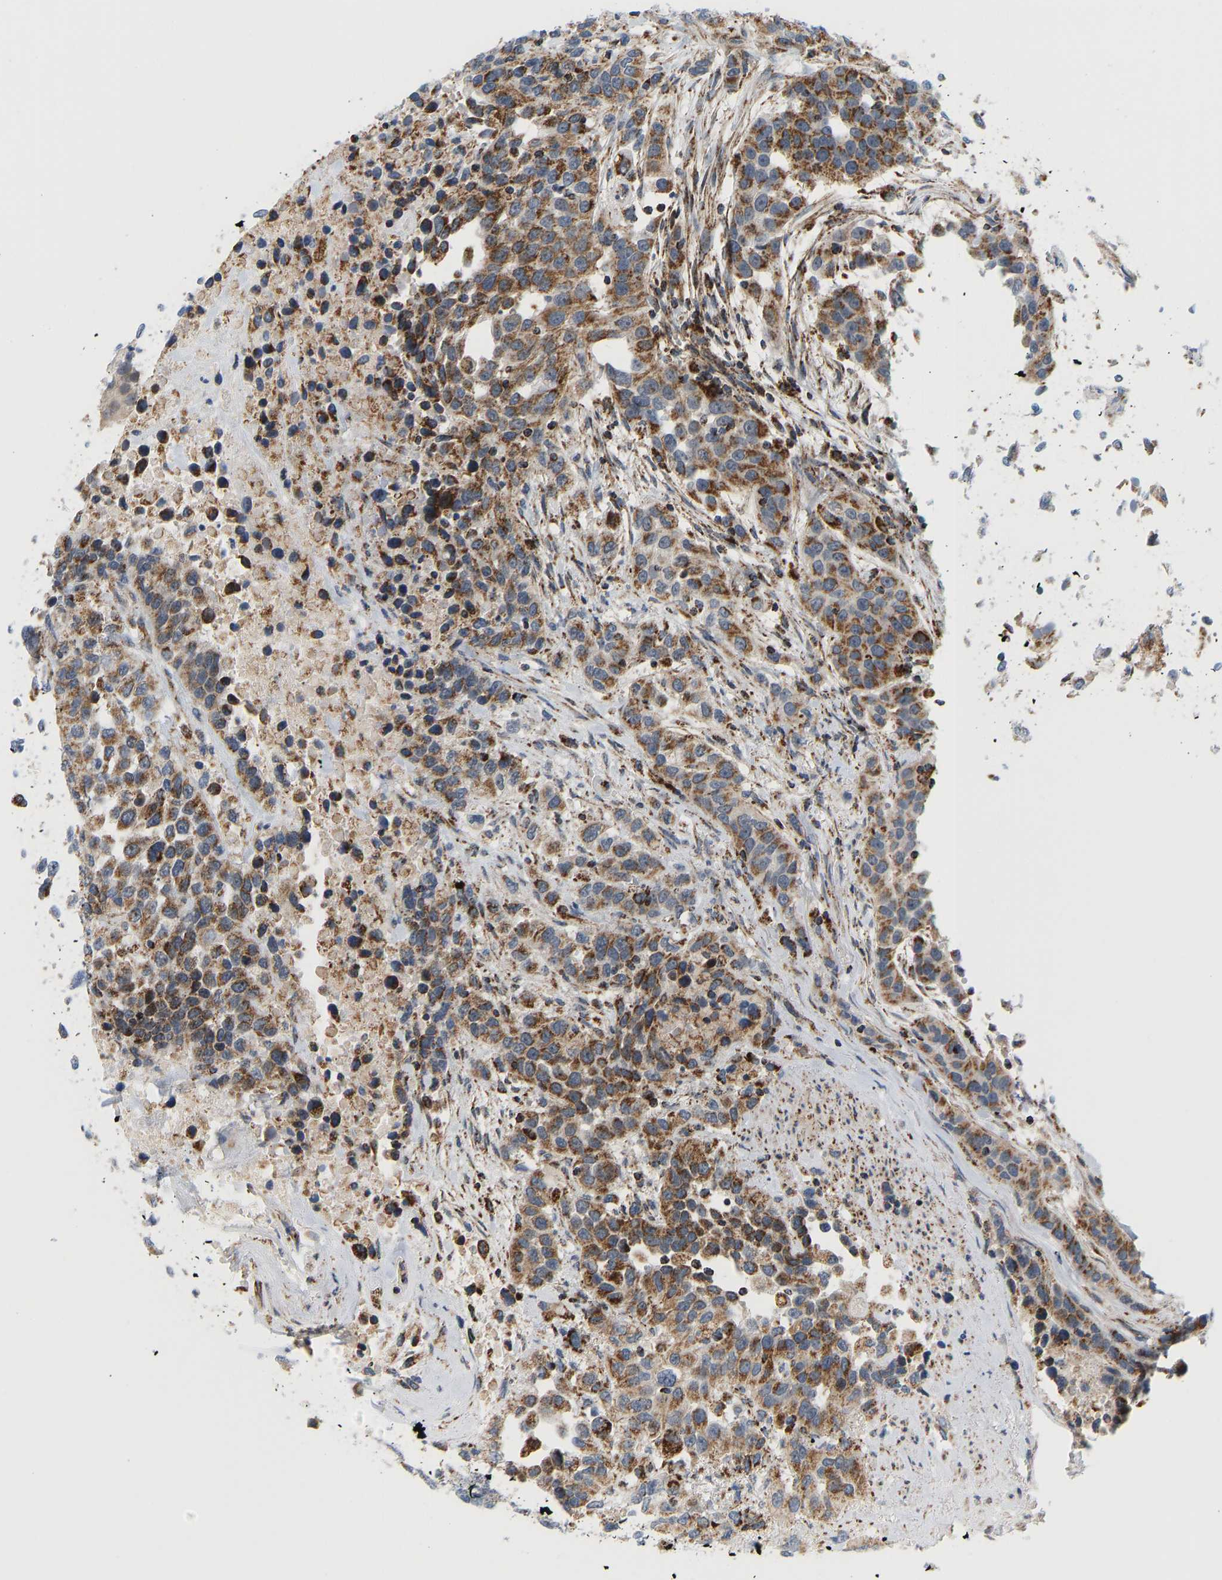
{"staining": {"intensity": "moderate", "quantity": ">75%", "location": "cytoplasmic/membranous"}, "tissue": "urothelial cancer", "cell_type": "Tumor cells", "image_type": "cancer", "snomed": [{"axis": "morphology", "description": "Urothelial carcinoma, High grade"}, {"axis": "topography", "description": "Urinary bladder"}], "caption": "Urothelial cancer was stained to show a protein in brown. There is medium levels of moderate cytoplasmic/membranous staining in about >75% of tumor cells. The protein is stained brown, and the nuclei are stained in blue (DAB IHC with brightfield microscopy, high magnification).", "gene": "GPSM2", "patient": {"sex": "female", "age": 80}}